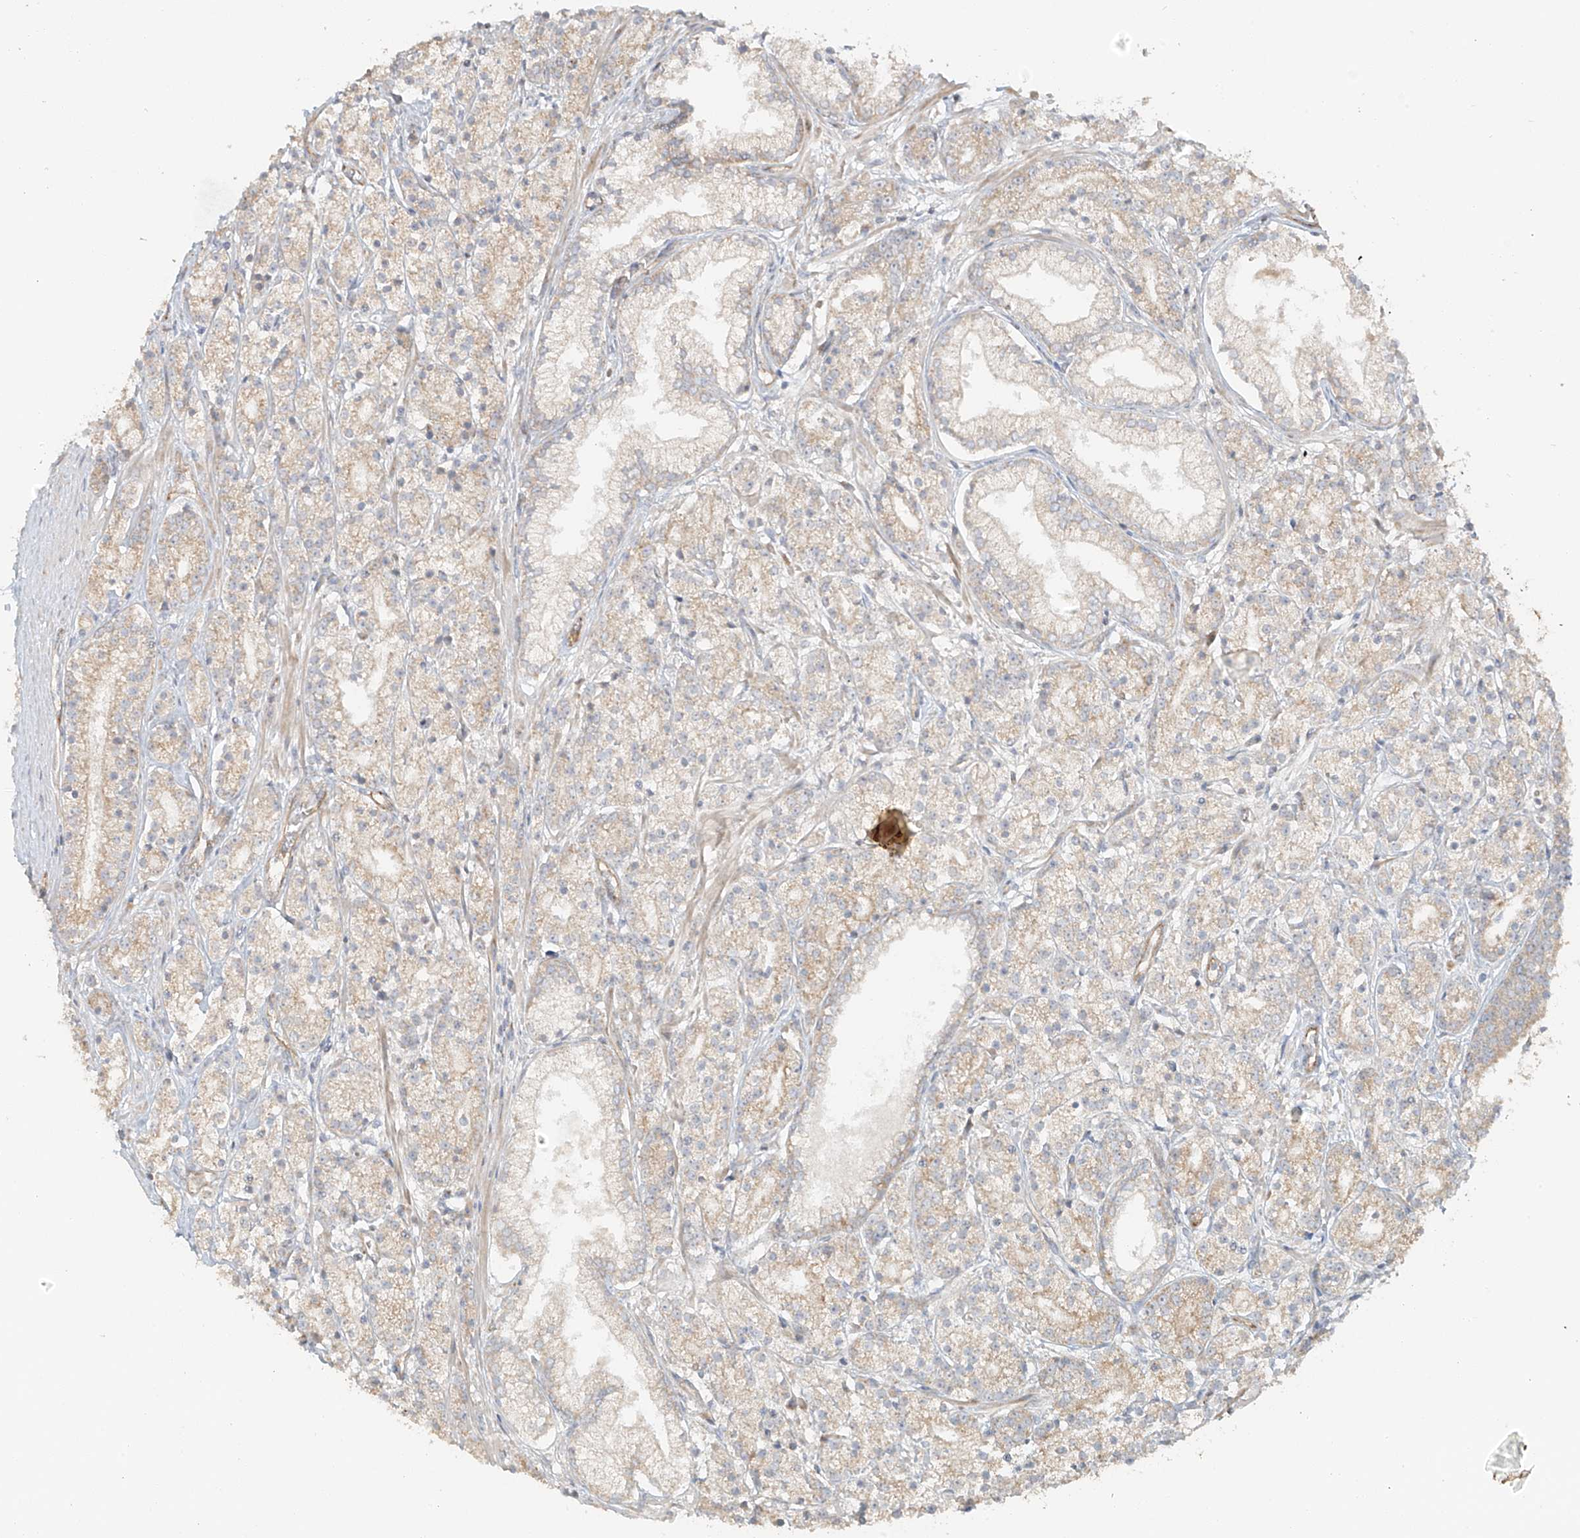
{"staining": {"intensity": "weak", "quantity": "25%-75%", "location": "cytoplasmic/membranous"}, "tissue": "prostate cancer", "cell_type": "Tumor cells", "image_type": "cancer", "snomed": [{"axis": "morphology", "description": "Adenocarcinoma, High grade"}, {"axis": "topography", "description": "Prostate"}], "caption": "Immunohistochemistry of prostate adenocarcinoma (high-grade) demonstrates low levels of weak cytoplasmic/membranous expression in approximately 25%-75% of tumor cells. (DAB IHC, brown staining for protein, blue staining for nuclei).", "gene": "MIPEP", "patient": {"sex": "male", "age": 69}}